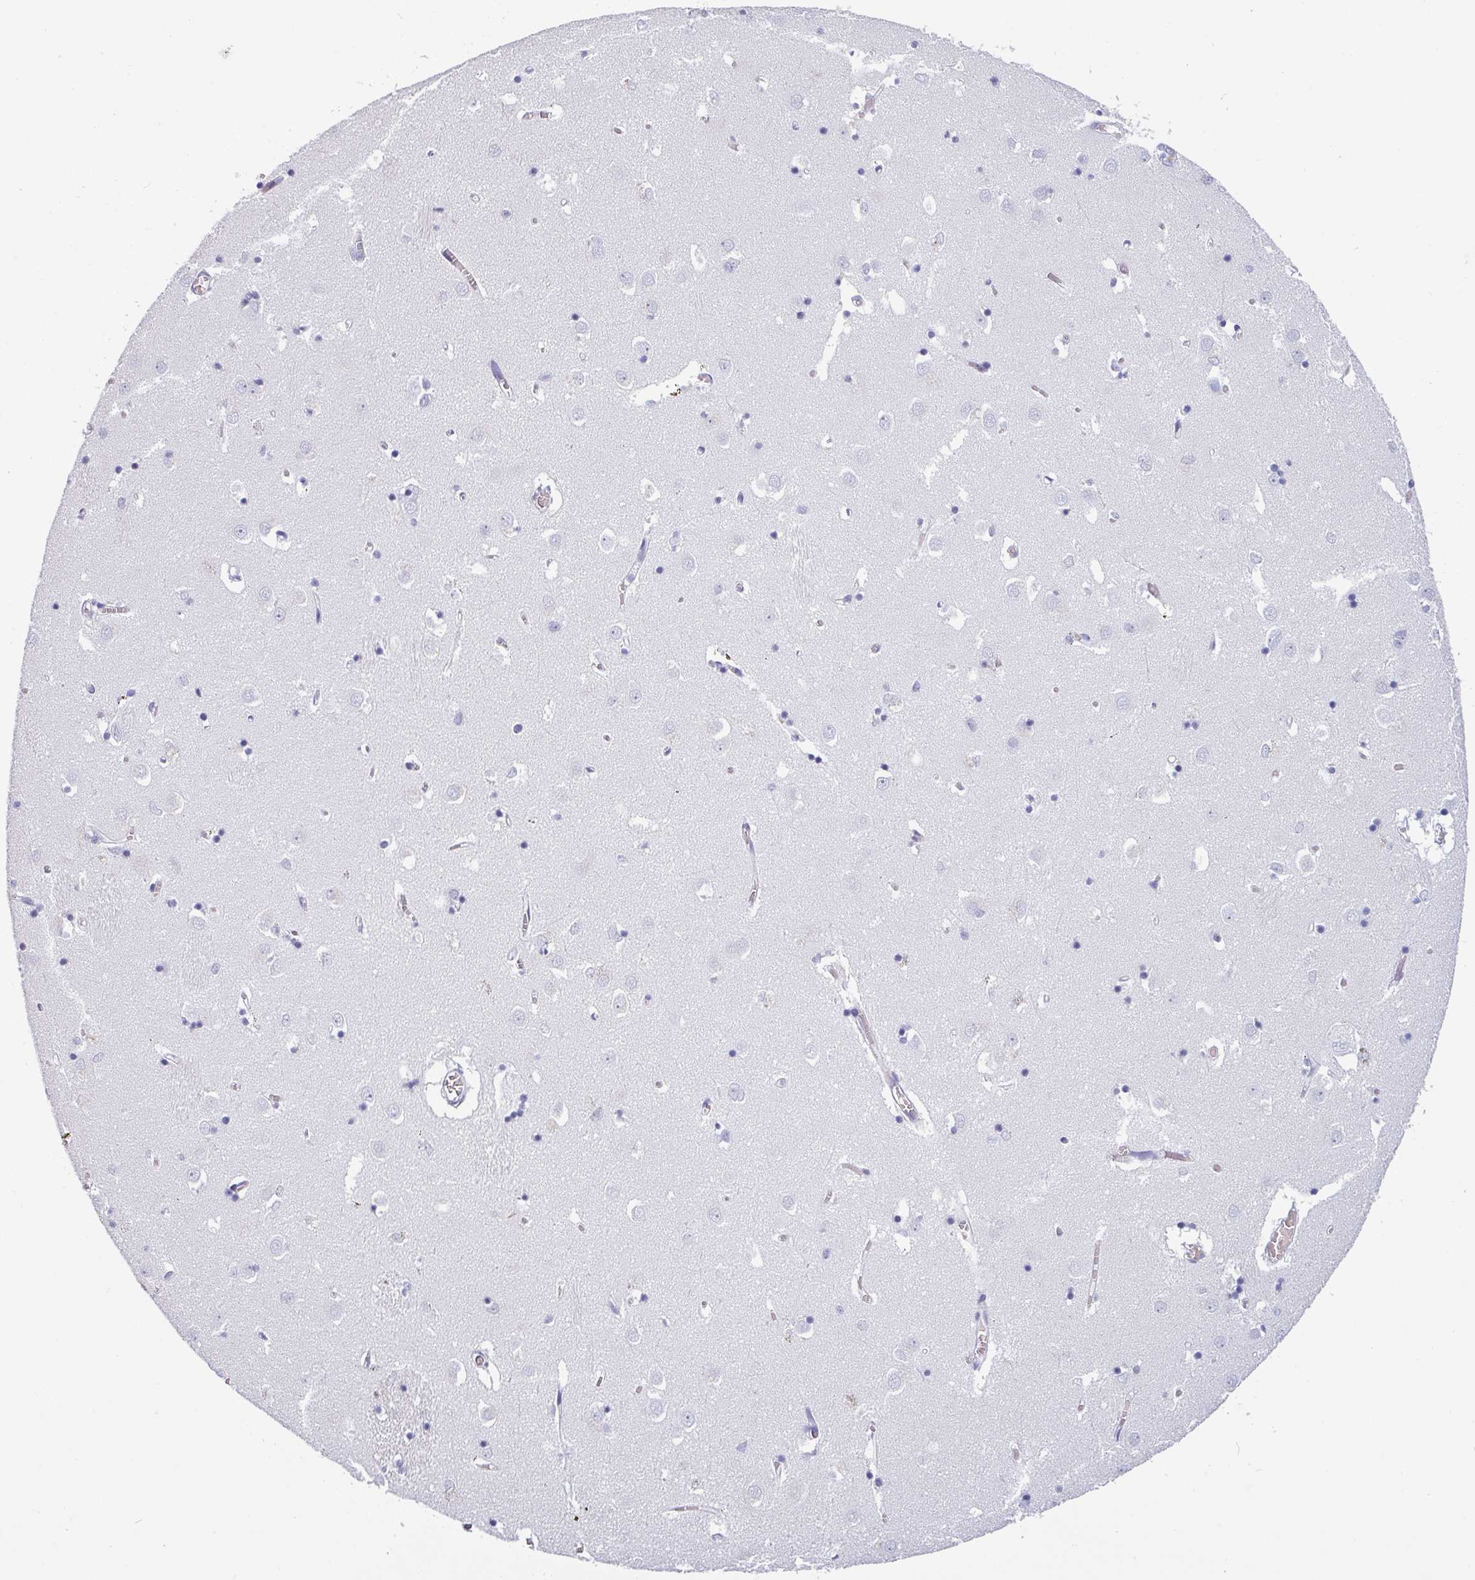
{"staining": {"intensity": "negative", "quantity": "none", "location": "none"}, "tissue": "caudate", "cell_type": "Glial cells", "image_type": "normal", "snomed": [{"axis": "morphology", "description": "Normal tissue, NOS"}, {"axis": "topography", "description": "Lateral ventricle wall"}], "caption": "IHC image of unremarkable caudate stained for a protein (brown), which reveals no positivity in glial cells.", "gene": "CRYBB2", "patient": {"sex": "male", "age": 70}}